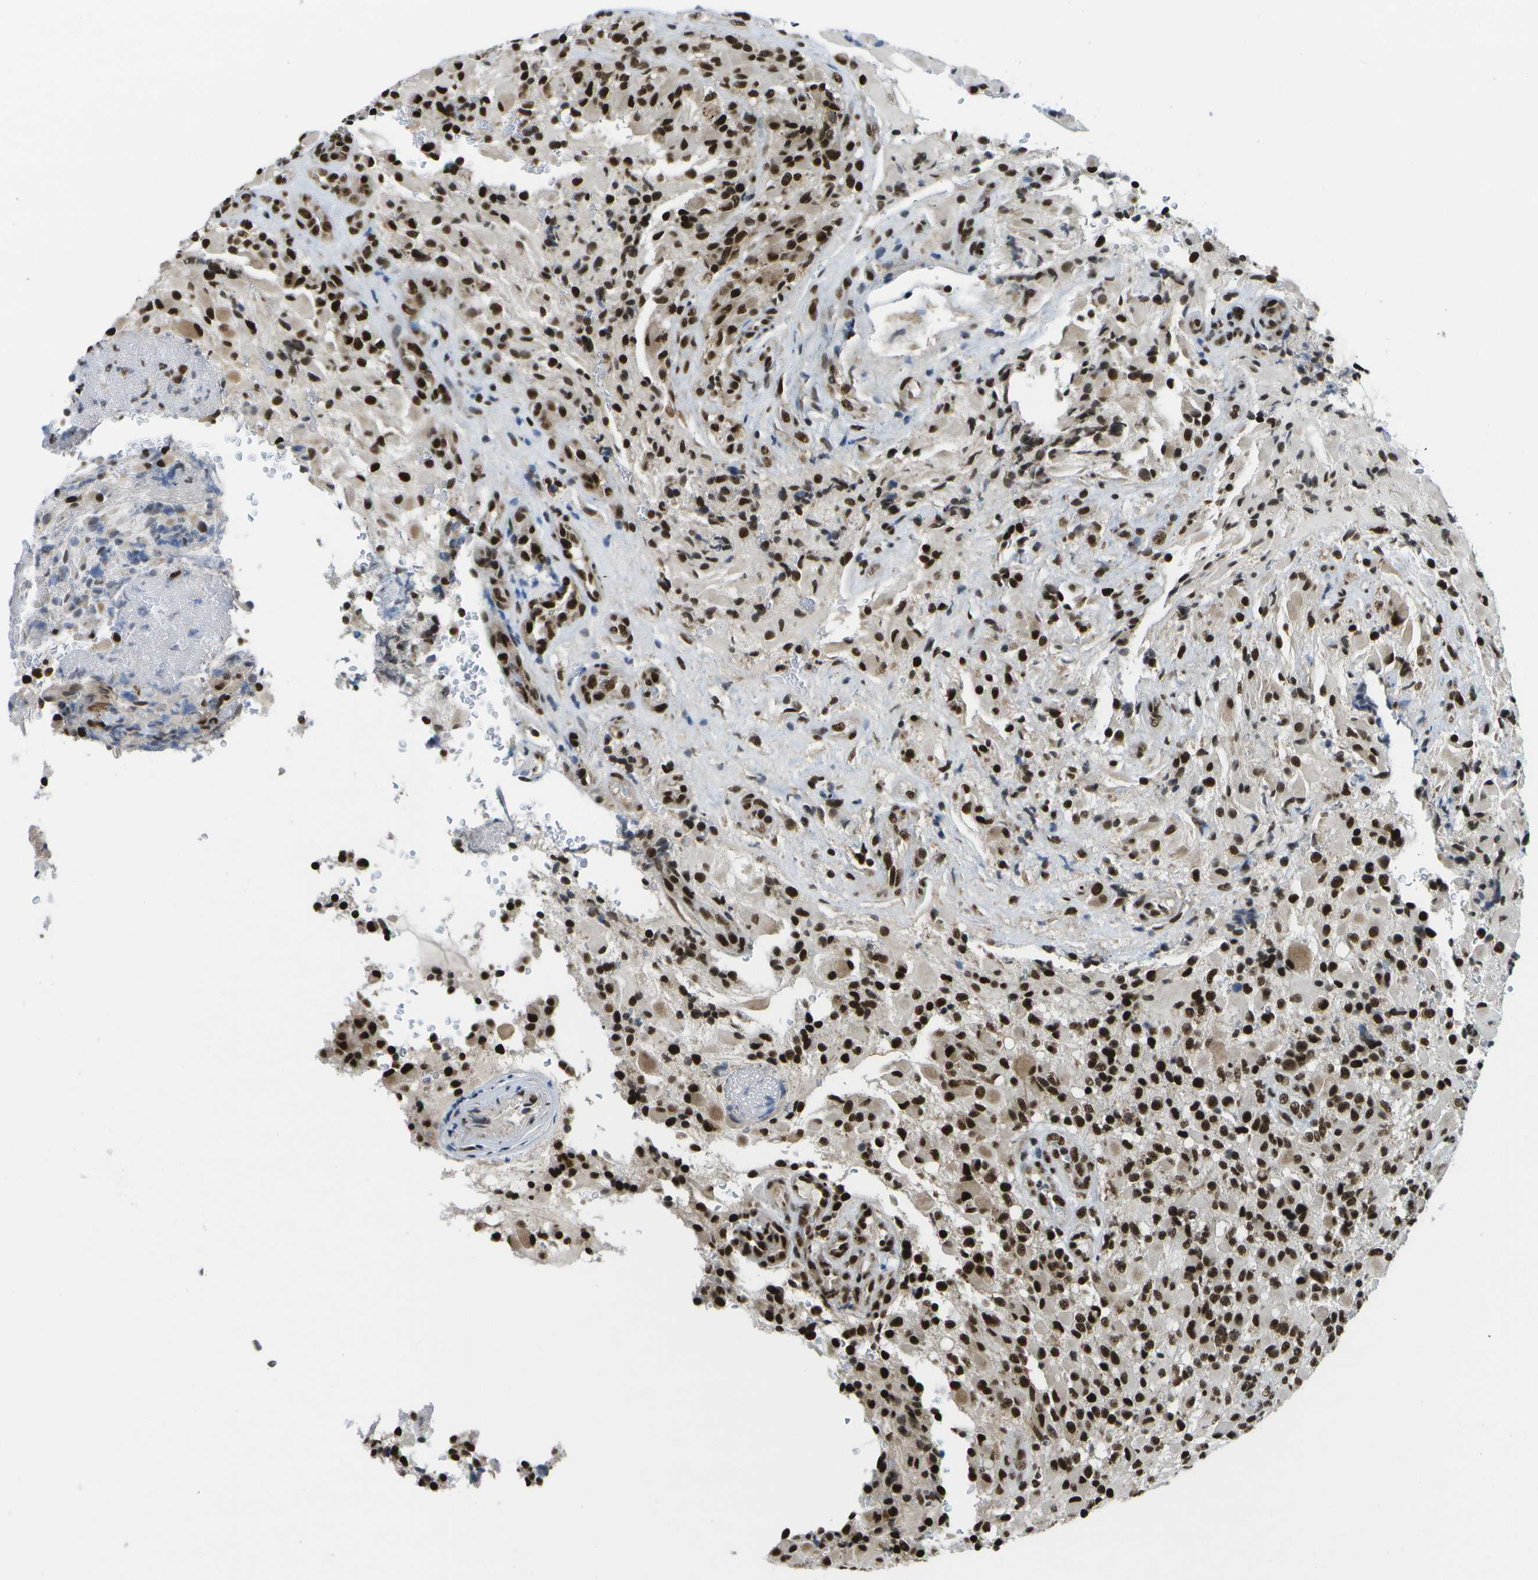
{"staining": {"intensity": "strong", "quantity": ">75%", "location": "nuclear"}, "tissue": "glioma", "cell_type": "Tumor cells", "image_type": "cancer", "snomed": [{"axis": "morphology", "description": "Glioma, malignant, High grade"}, {"axis": "topography", "description": "Brain"}], "caption": "Brown immunohistochemical staining in glioma demonstrates strong nuclear expression in about >75% of tumor cells.", "gene": "NSRP1", "patient": {"sex": "male", "age": 71}}